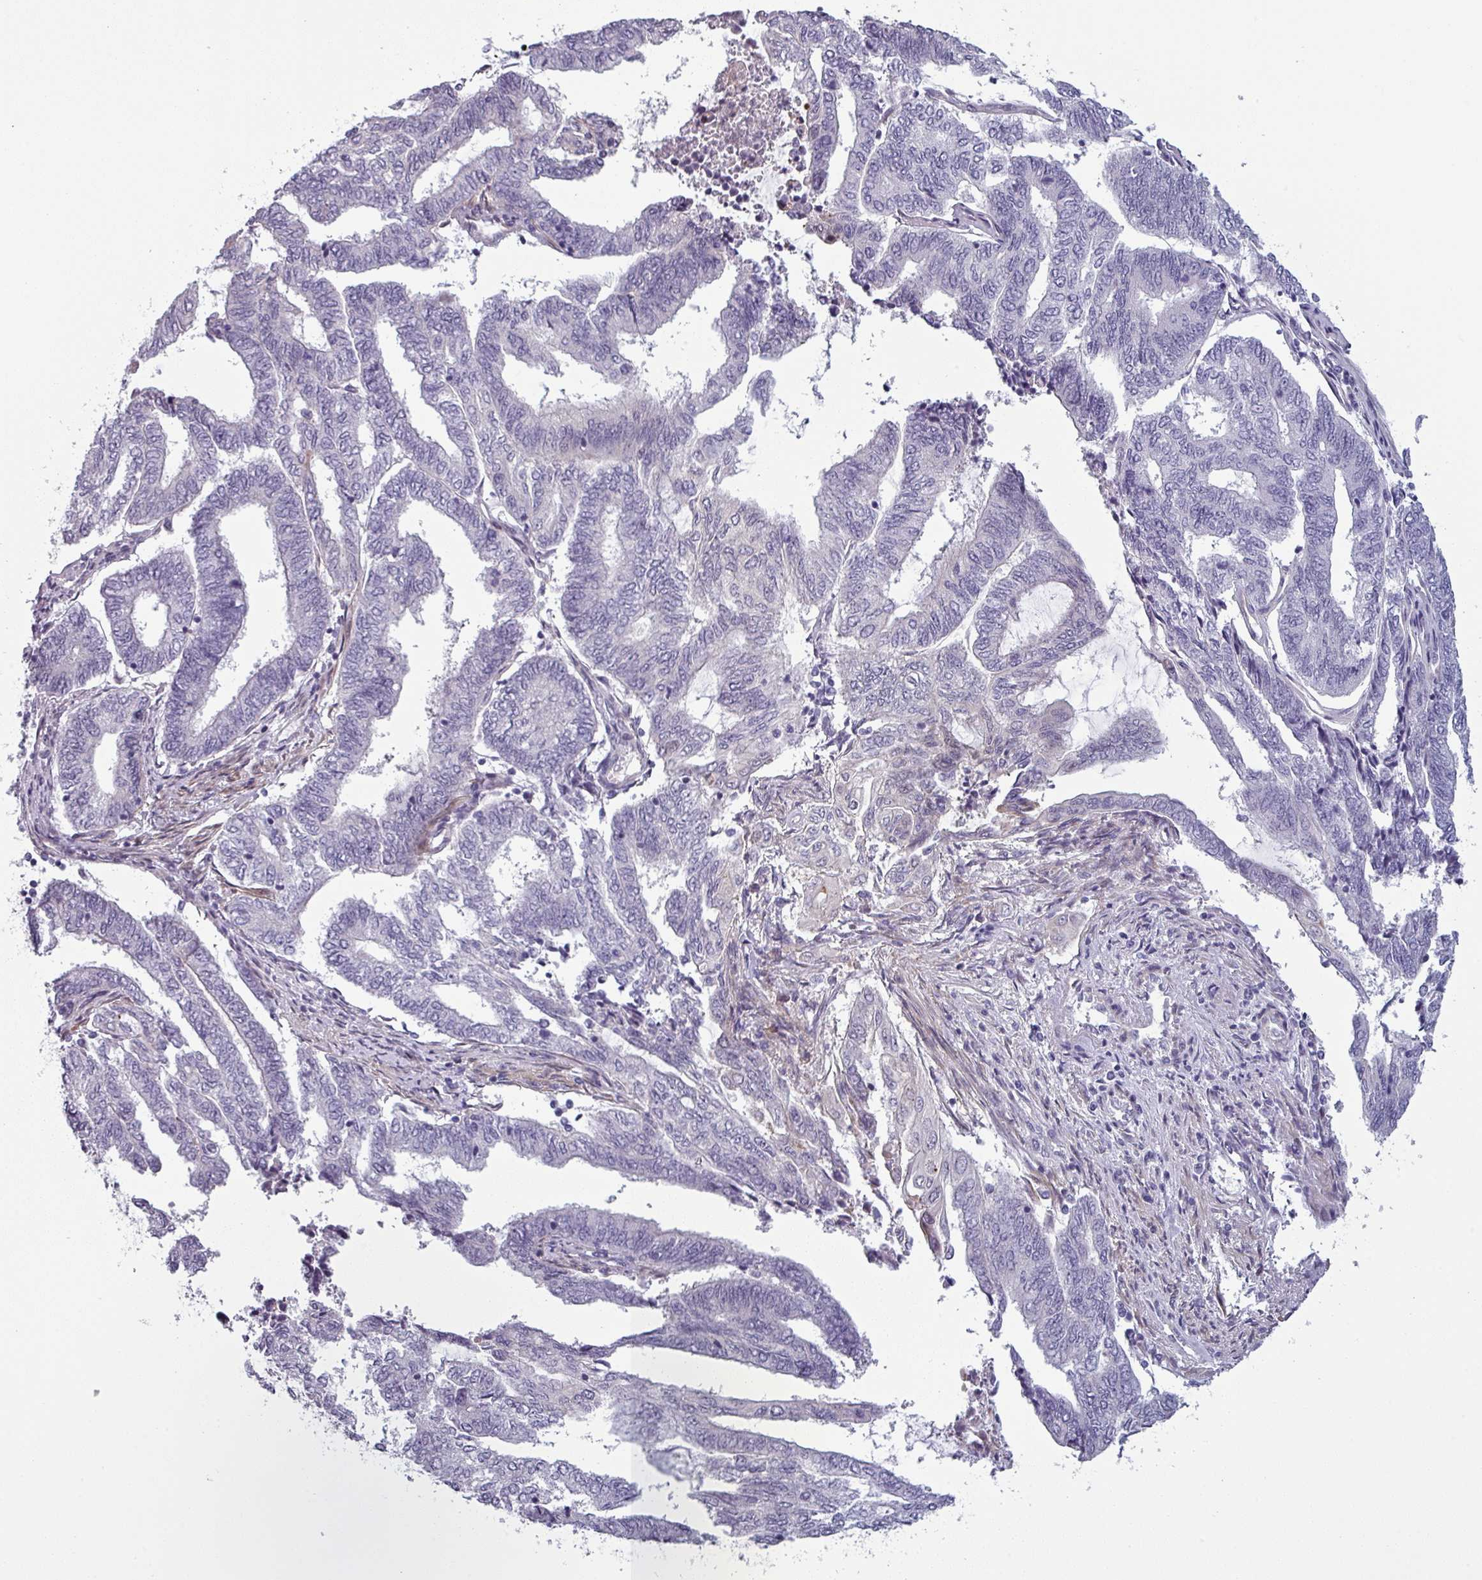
{"staining": {"intensity": "negative", "quantity": "none", "location": "none"}, "tissue": "endometrial cancer", "cell_type": "Tumor cells", "image_type": "cancer", "snomed": [{"axis": "morphology", "description": "Adenocarcinoma, NOS"}, {"axis": "topography", "description": "Uterus"}, {"axis": "topography", "description": "Endometrium"}], "caption": "Photomicrograph shows no significant protein expression in tumor cells of endometrial cancer (adenocarcinoma).", "gene": "PRAMEF12", "patient": {"sex": "female", "age": 70}}